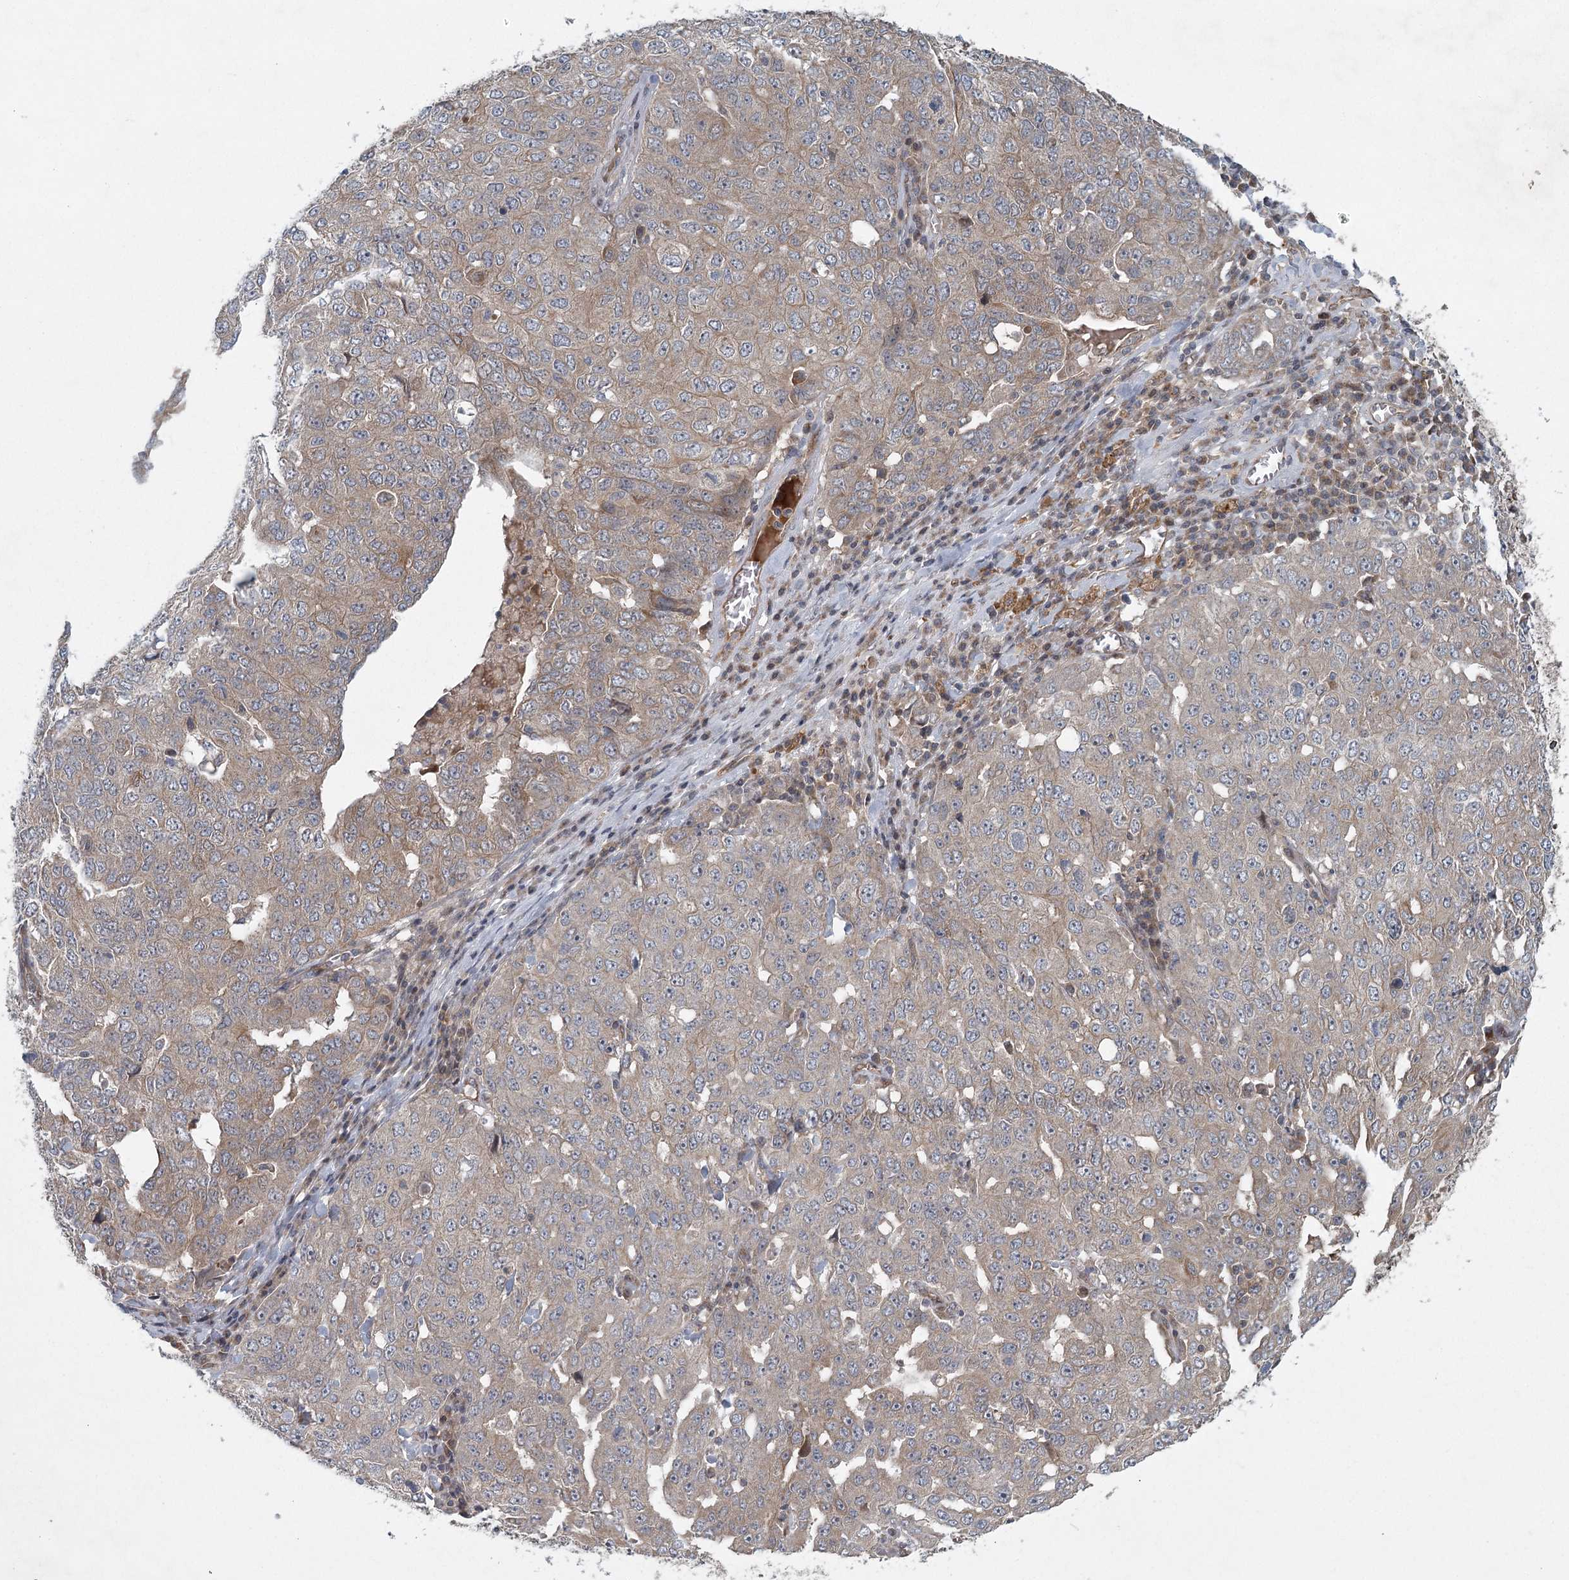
{"staining": {"intensity": "weak", "quantity": "25%-75%", "location": "cytoplasmic/membranous"}, "tissue": "ovarian cancer", "cell_type": "Tumor cells", "image_type": "cancer", "snomed": [{"axis": "morphology", "description": "Carcinoma, endometroid"}, {"axis": "topography", "description": "Ovary"}], "caption": "Immunohistochemical staining of endometroid carcinoma (ovarian) shows low levels of weak cytoplasmic/membranous protein positivity in approximately 25%-75% of tumor cells.", "gene": "LRRC14B", "patient": {"sex": "female", "age": 62}}